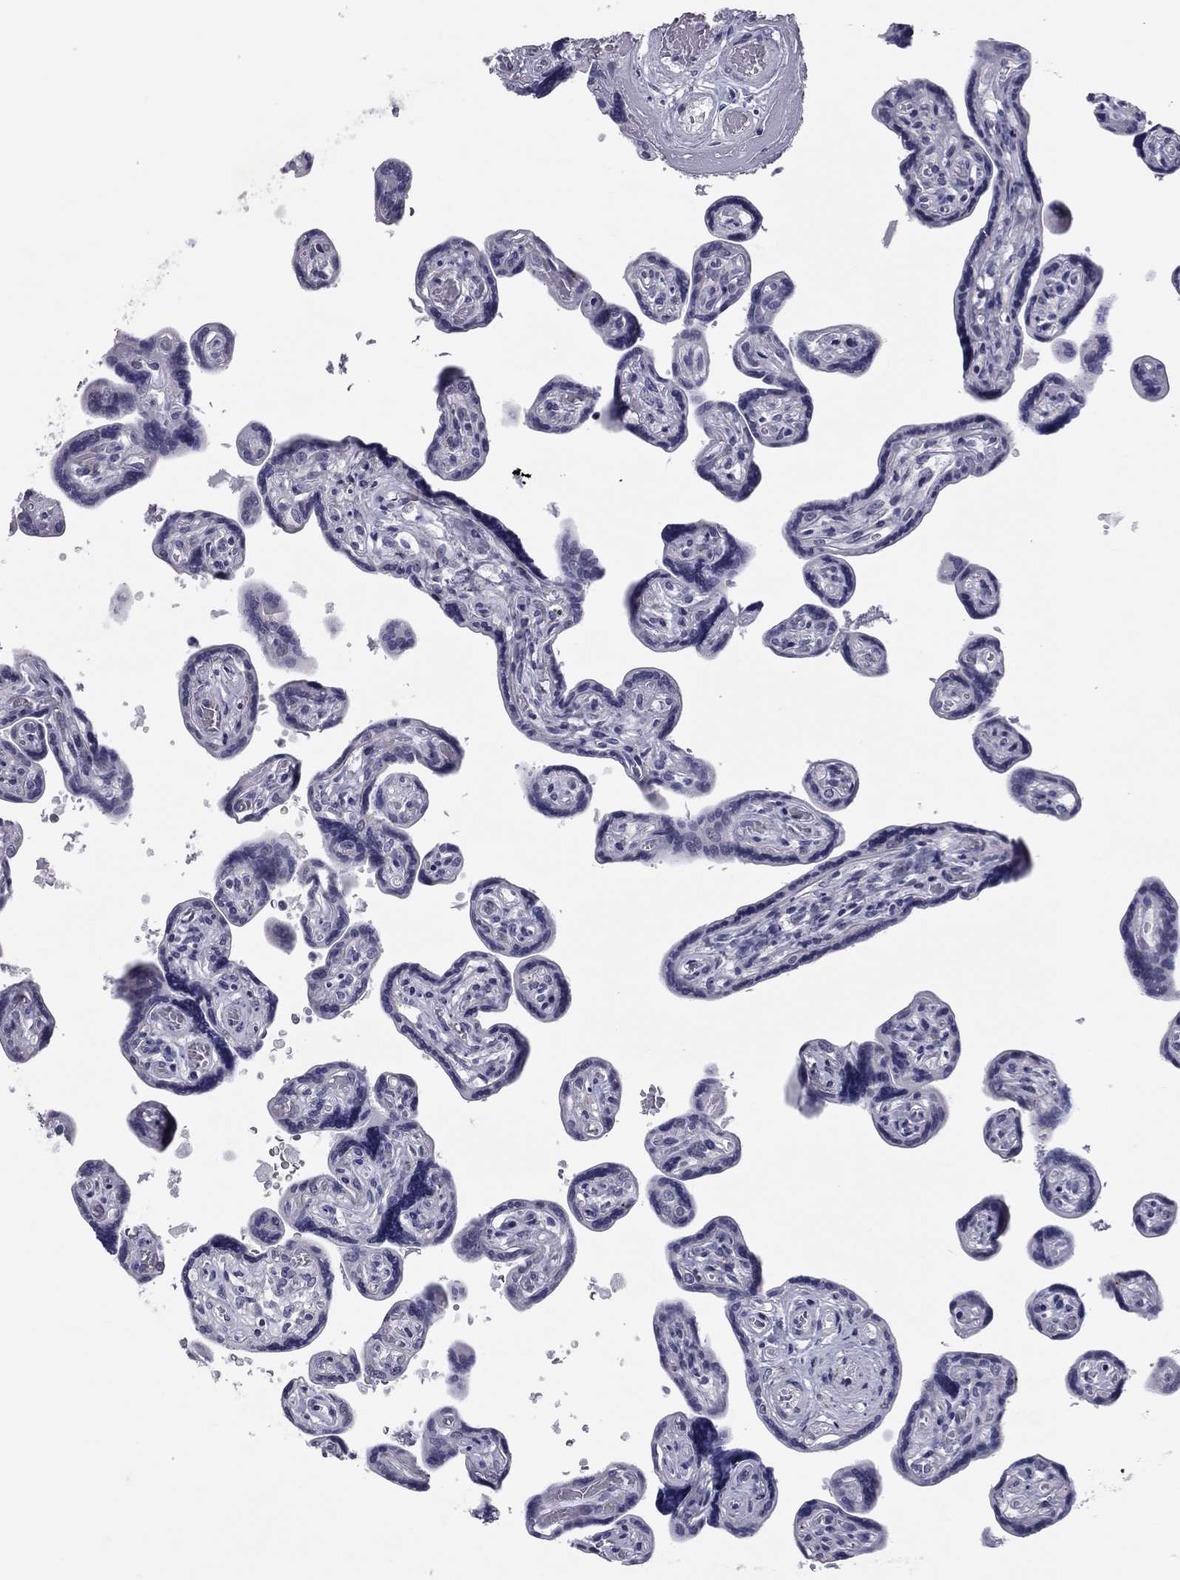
{"staining": {"intensity": "negative", "quantity": "none", "location": "none"}, "tissue": "placenta", "cell_type": "Decidual cells", "image_type": "normal", "snomed": [{"axis": "morphology", "description": "Normal tissue, NOS"}, {"axis": "topography", "description": "Placenta"}], "caption": "Immunohistochemistry of benign human placenta displays no expression in decidual cells. (Brightfield microscopy of DAB immunohistochemistry at high magnification).", "gene": "HLA", "patient": {"sex": "female", "age": 32}}